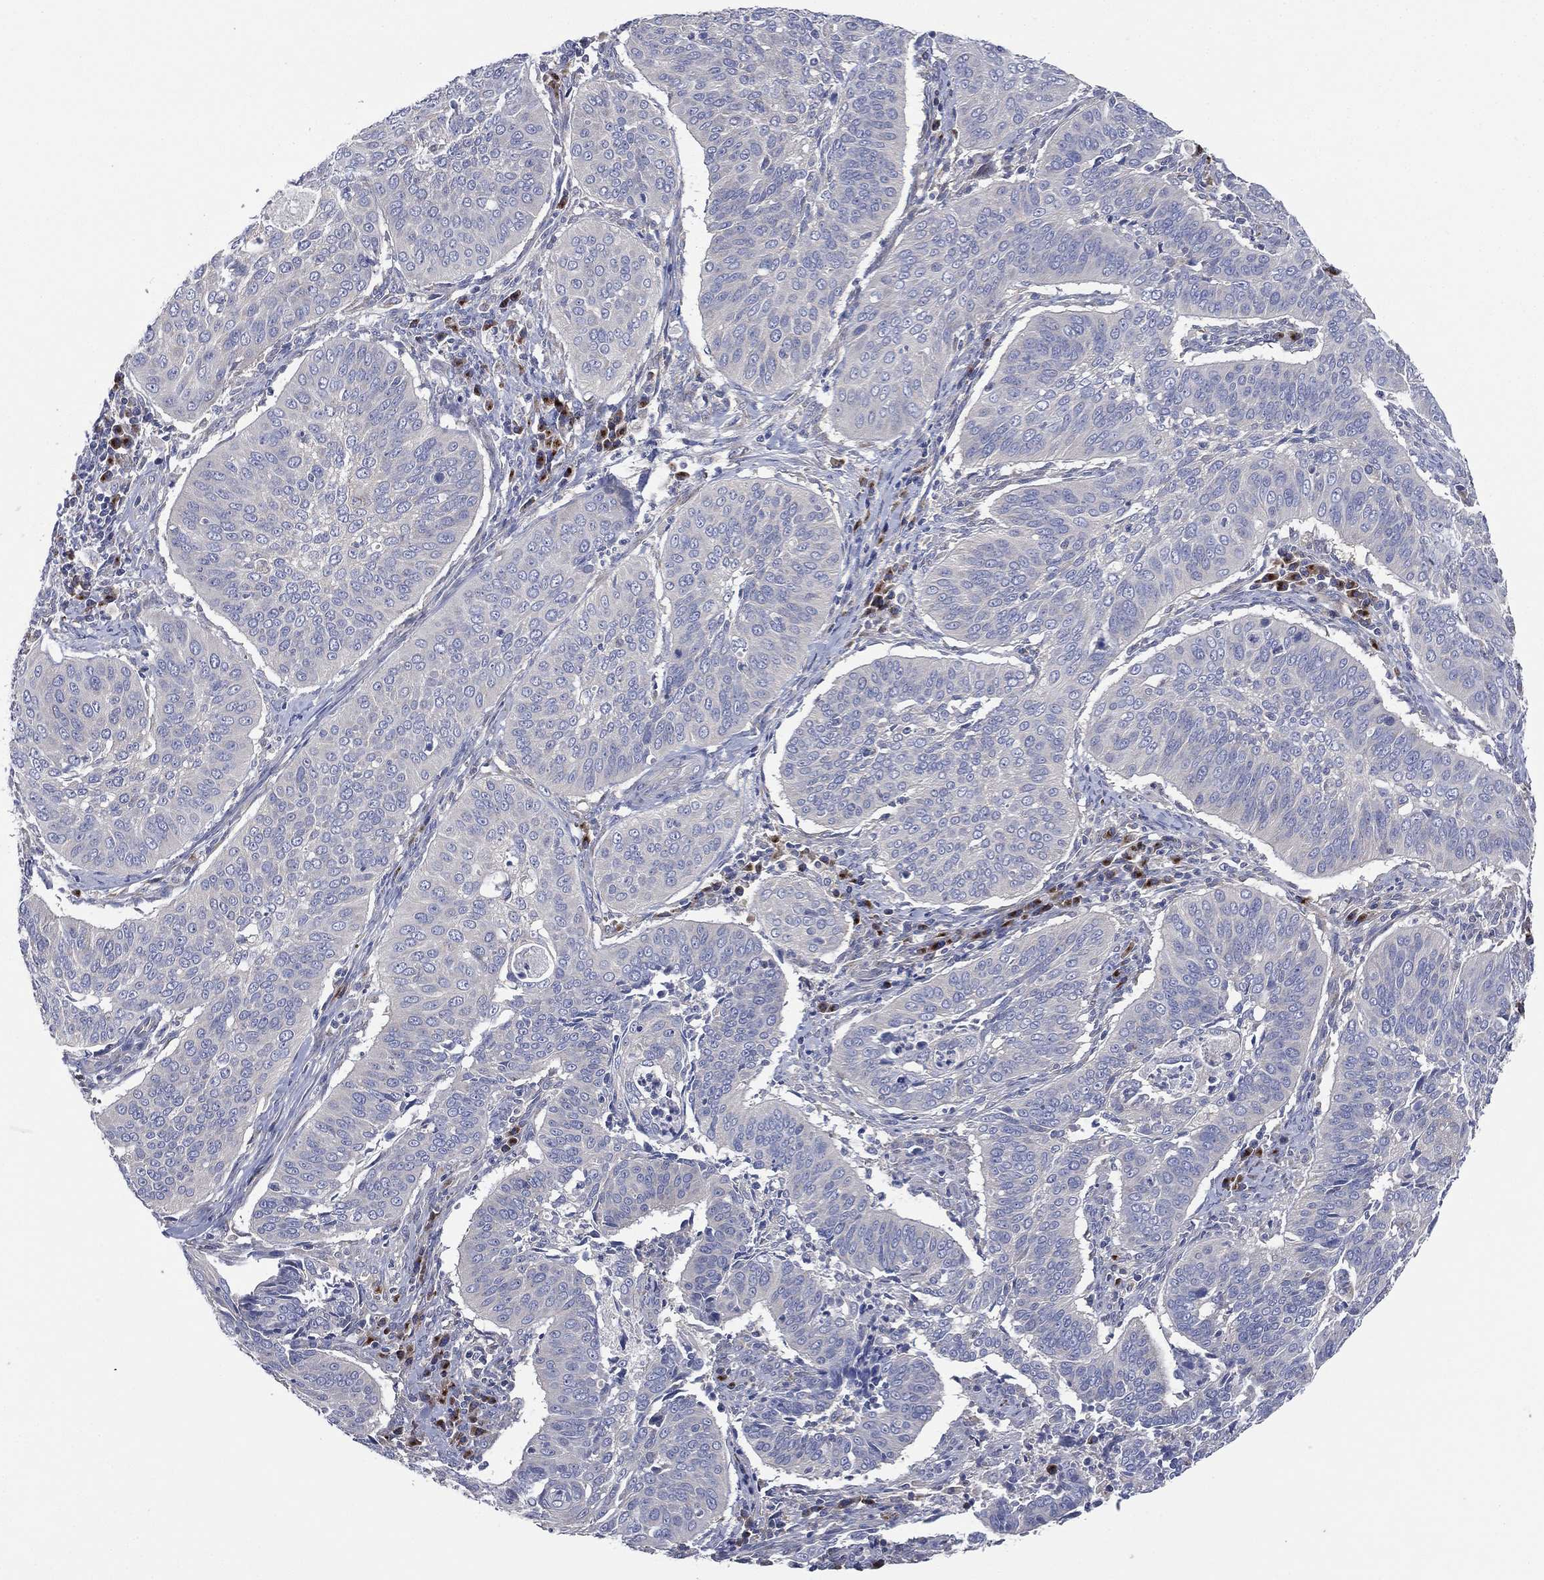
{"staining": {"intensity": "negative", "quantity": "none", "location": "none"}, "tissue": "cervical cancer", "cell_type": "Tumor cells", "image_type": "cancer", "snomed": [{"axis": "morphology", "description": "Normal tissue, NOS"}, {"axis": "morphology", "description": "Squamous cell carcinoma, NOS"}, {"axis": "topography", "description": "Cervix"}], "caption": "Immunohistochemistry histopathology image of human squamous cell carcinoma (cervical) stained for a protein (brown), which shows no expression in tumor cells.", "gene": "ATP8A2", "patient": {"sex": "female", "age": 39}}